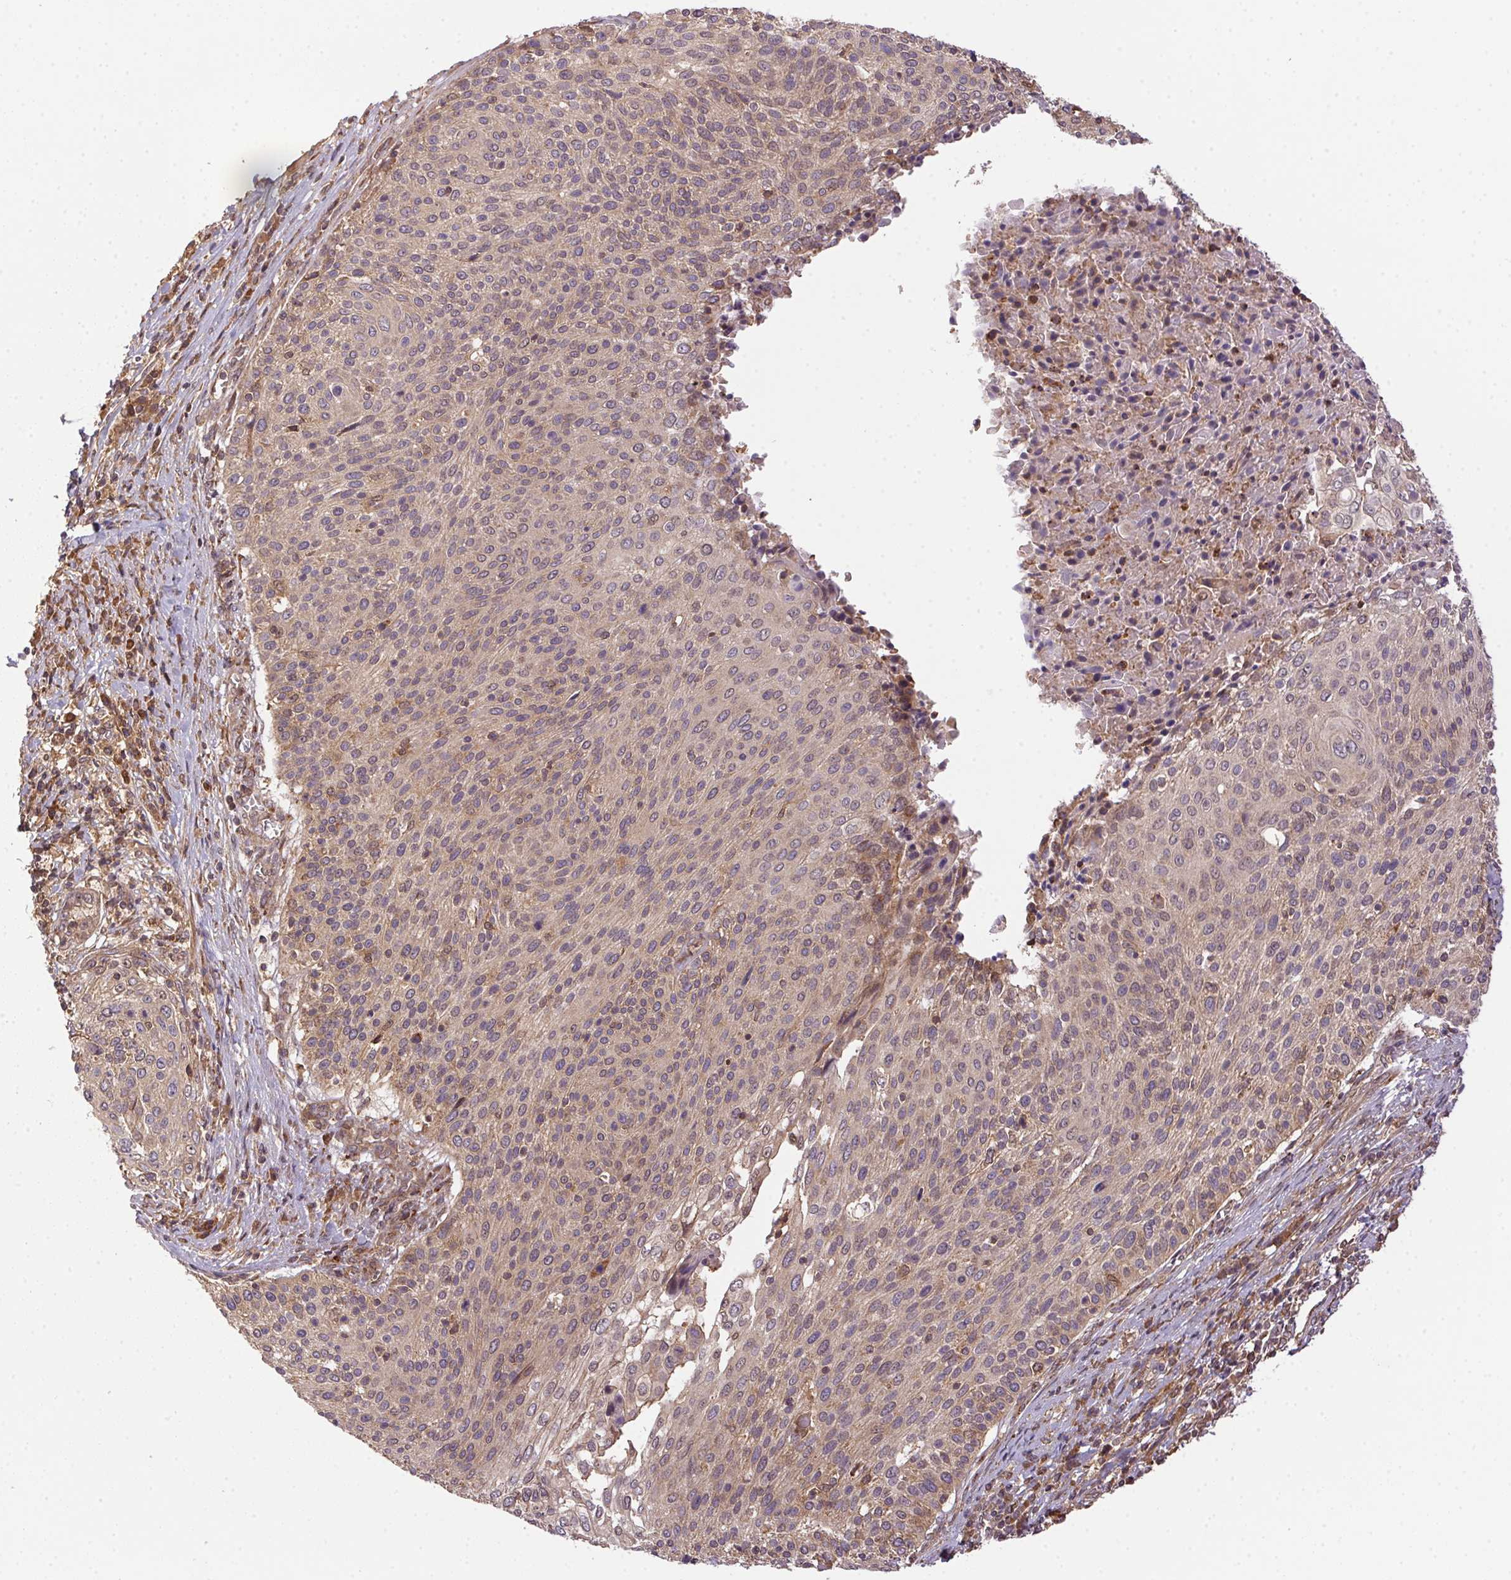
{"staining": {"intensity": "weak", "quantity": "25%-75%", "location": "cytoplasmic/membranous"}, "tissue": "cervical cancer", "cell_type": "Tumor cells", "image_type": "cancer", "snomed": [{"axis": "morphology", "description": "Squamous cell carcinoma, NOS"}, {"axis": "topography", "description": "Cervix"}], "caption": "Immunohistochemistry of cervical squamous cell carcinoma reveals low levels of weak cytoplasmic/membranous staining in about 25%-75% of tumor cells.", "gene": "MEX3D", "patient": {"sex": "female", "age": 31}}